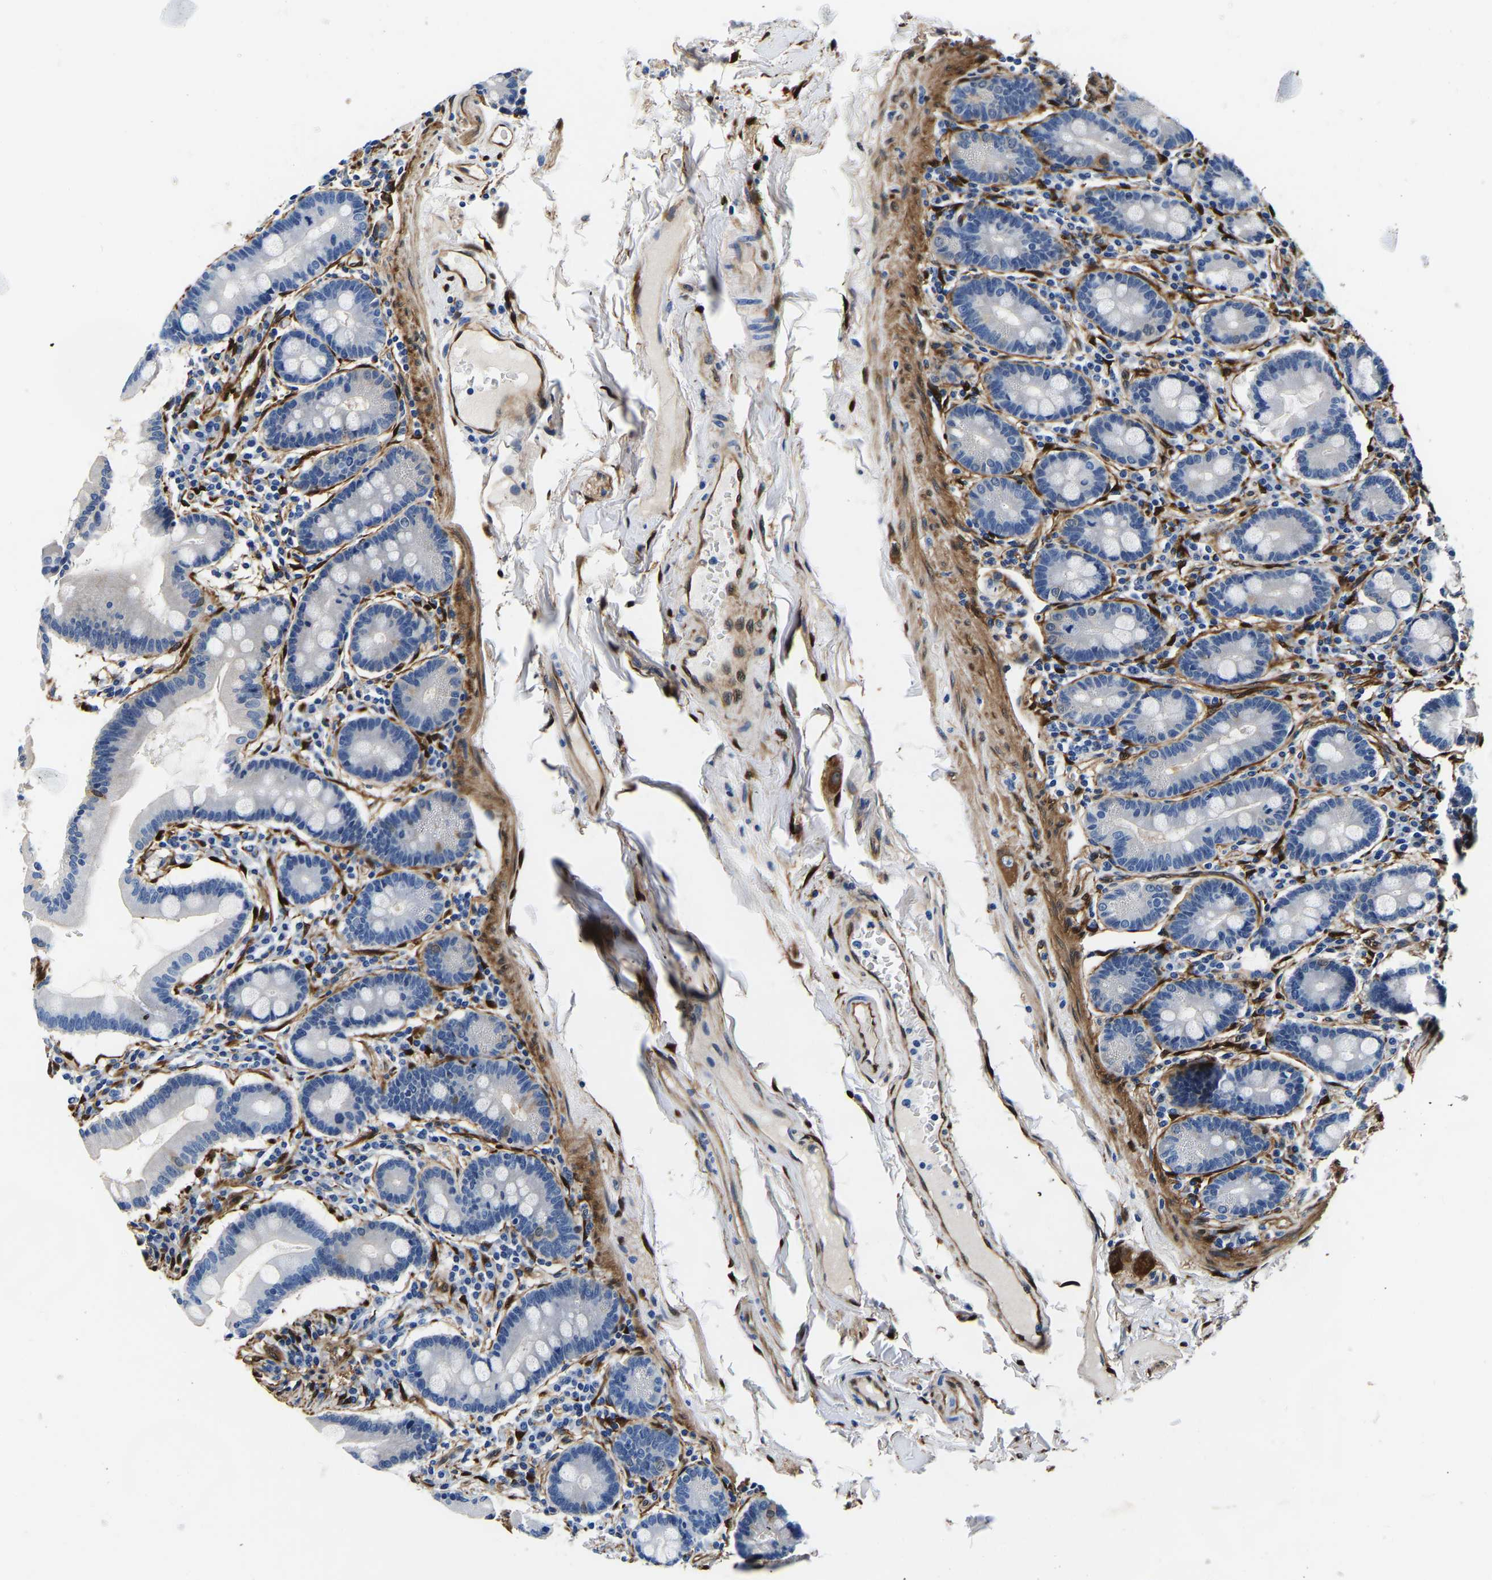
{"staining": {"intensity": "negative", "quantity": "none", "location": "none"}, "tissue": "duodenum", "cell_type": "Glandular cells", "image_type": "normal", "snomed": [{"axis": "morphology", "description": "Normal tissue, NOS"}, {"axis": "topography", "description": "Duodenum"}], "caption": "The IHC photomicrograph has no significant expression in glandular cells of duodenum. (Brightfield microscopy of DAB (3,3'-diaminobenzidine) IHC at high magnification).", "gene": "S100A13", "patient": {"sex": "male", "age": 50}}